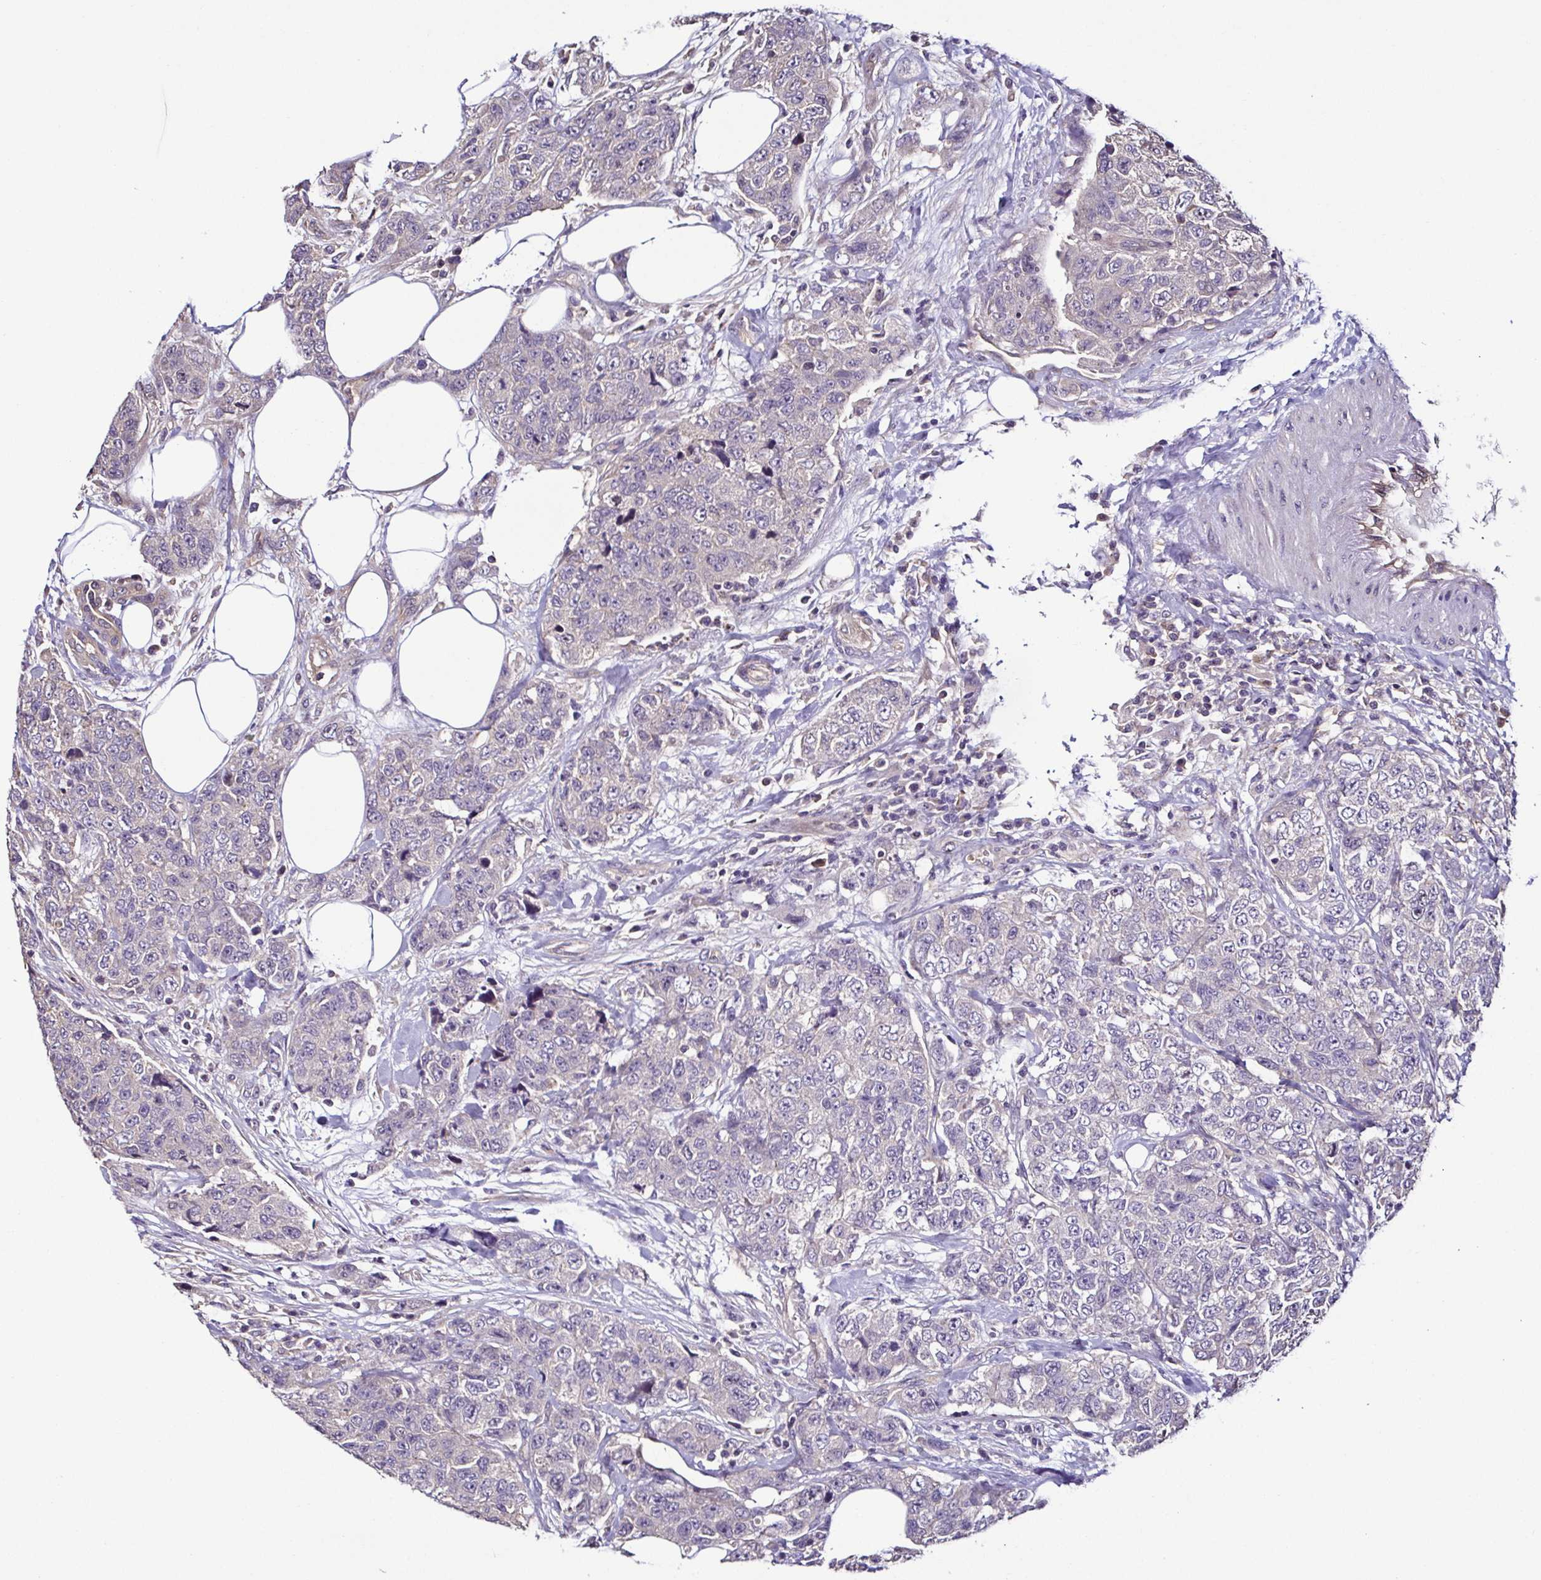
{"staining": {"intensity": "negative", "quantity": "none", "location": "none"}, "tissue": "urothelial cancer", "cell_type": "Tumor cells", "image_type": "cancer", "snomed": [{"axis": "morphology", "description": "Urothelial carcinoma, High grade"}, {"axis": "topography", "description": "Urinary bladder"}], "caption": "Immunohistochemistry of urothelial carcinoma (high-grade) exhibits no expression in tumor cells.", "gene": "LMOD2", "patient": {"sex": "female", "age": 78}}